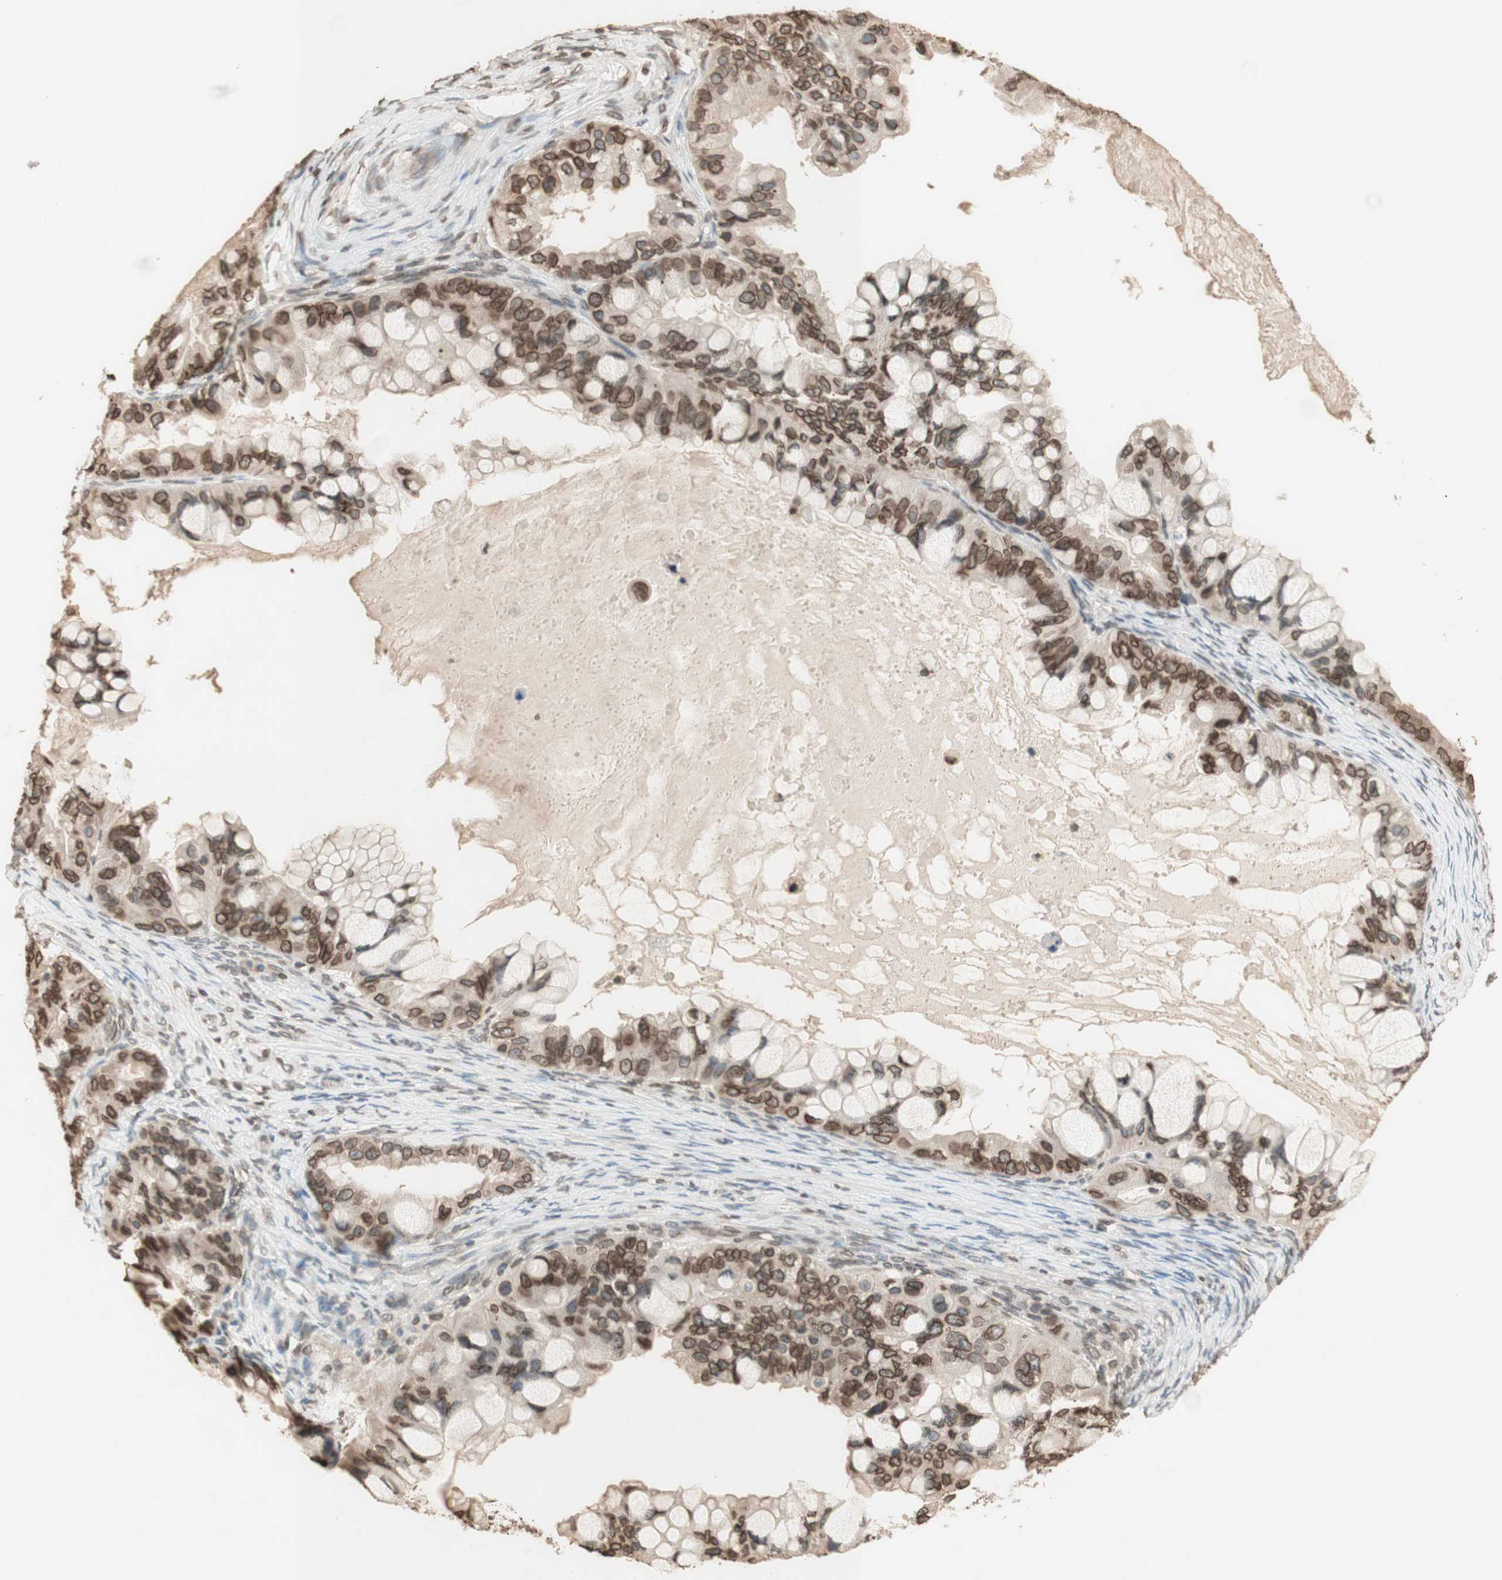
{"staining": {"intensity": "moderate", "quantity": ">75%", "location": "cytoplasmic/membranous,nuclear"}, "tissue": "ovarian cancer", "cell_type": "Tumor cells", "image_type": "cancer", "snomed": [{"axis": "morphology", "description": "Cystadenocarcinoma, mucinous, NOS"}, {"axis": "topography", "description": "Ovary"}], "caption": "Immunohistochemistry image of neoplastic tissue: mucinous cystadenocarcinoma (ovarian) stained using immunohistochemistry (IHC) reveals medium levels of moderate protein expression localized specifically in the cytoplasmic/membranous and nuclear of tumor cells, appearing as a cytoplasmic/membranous and nuclear brown color.", "gene": "TMPO", "patient": {"sex": "female", "age": 80}}